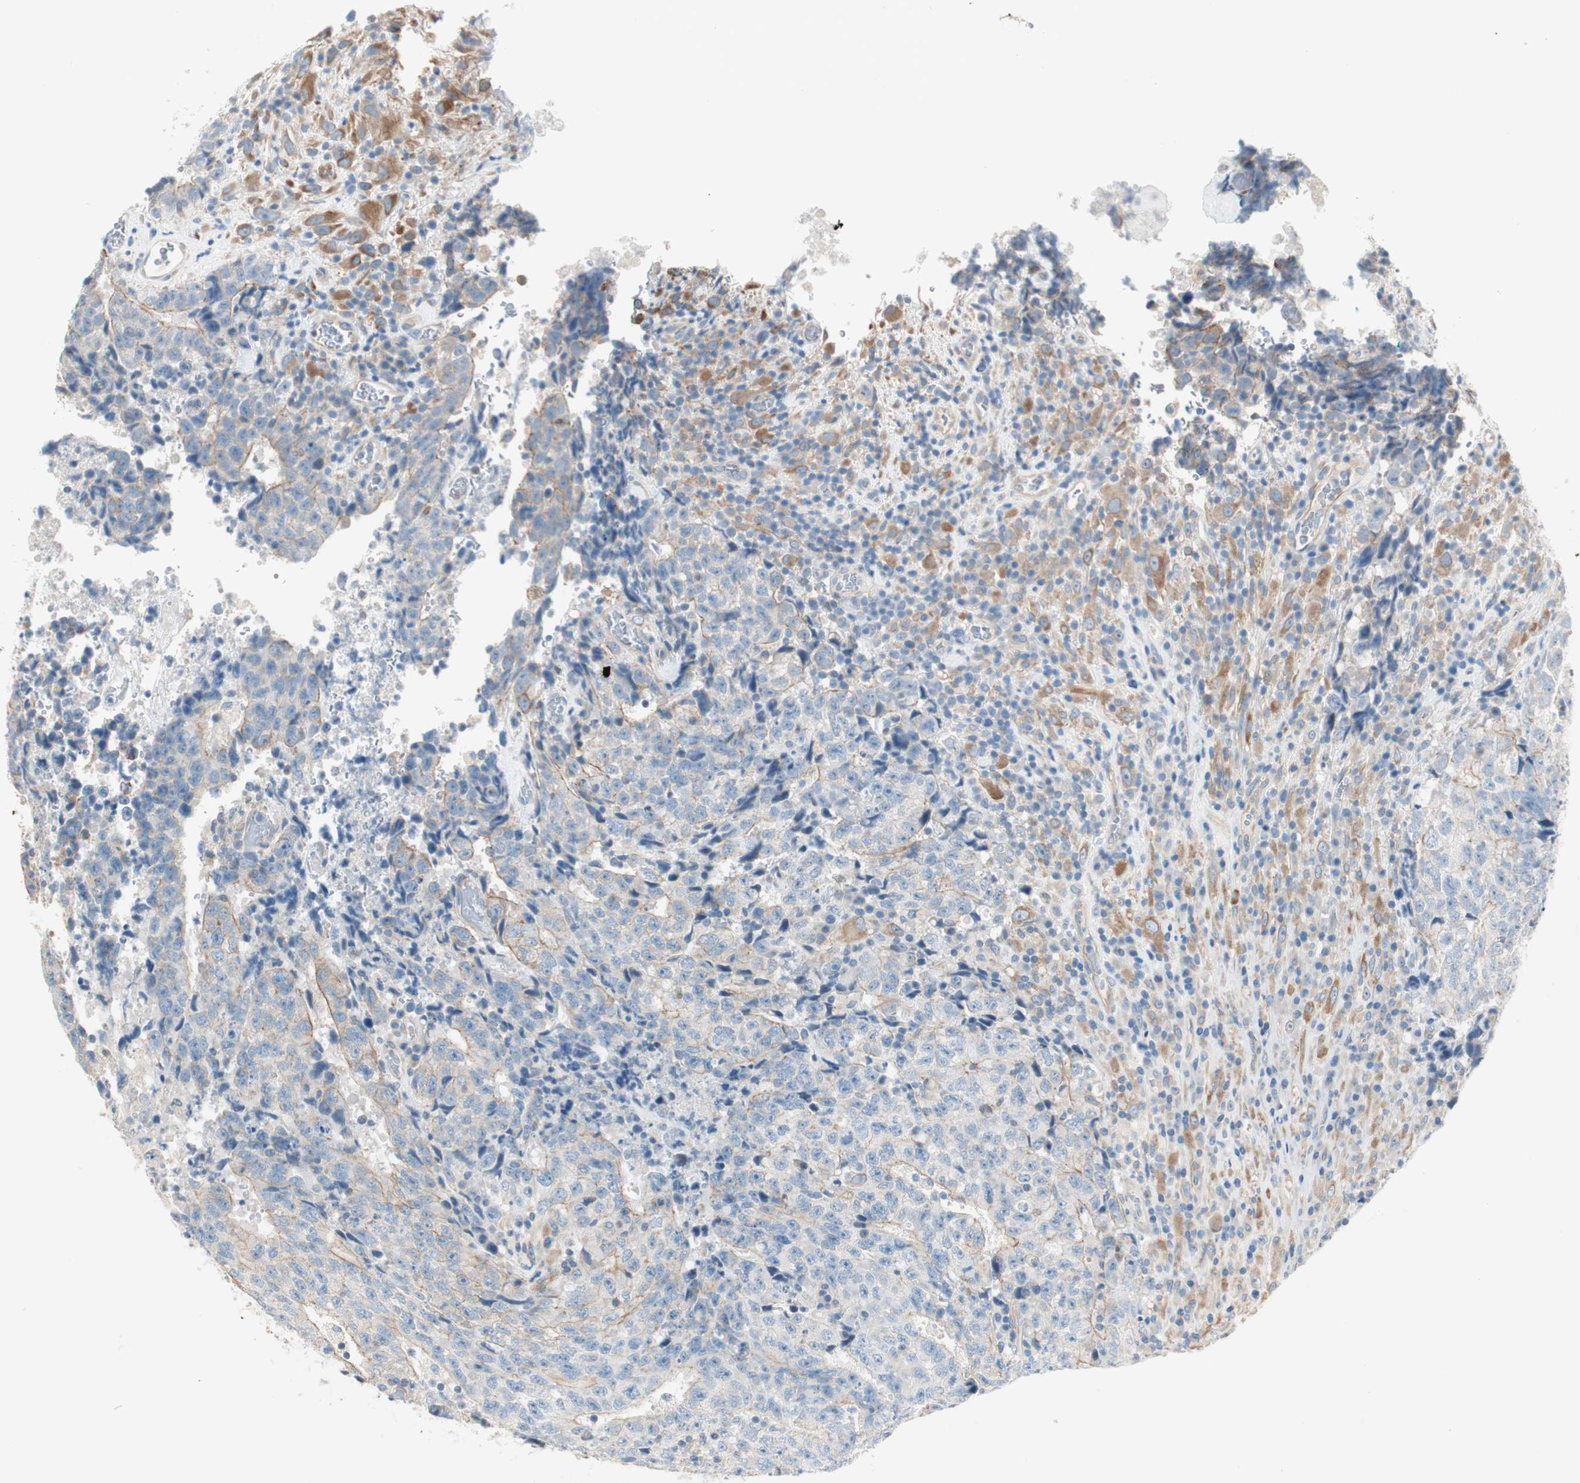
{"staining": {"intensity": "negative", "quantity": "none", "location": "none"}, "tissue": "testis cancer", "cell_type": "Tumor cells", "image_type": "cancer", "snomed": [{"axis": "morphology", "description": "Necrosis, NOS"}, {"axis": "morphology", "description": "Carcinoma, Embryonal, NOS"}, {"axis": "topography", "description": "Testis"}], "caption": "Testis embryonal carcinoma was stained to show a protein in brown. There is no significant staining in tumor cells. (Brightfield microscopy of DAB (3,3'-diaminobenzidine) IHC at high magnification).", "gene": "CDK3", "patient": {"sex": "male", "age": 19}}